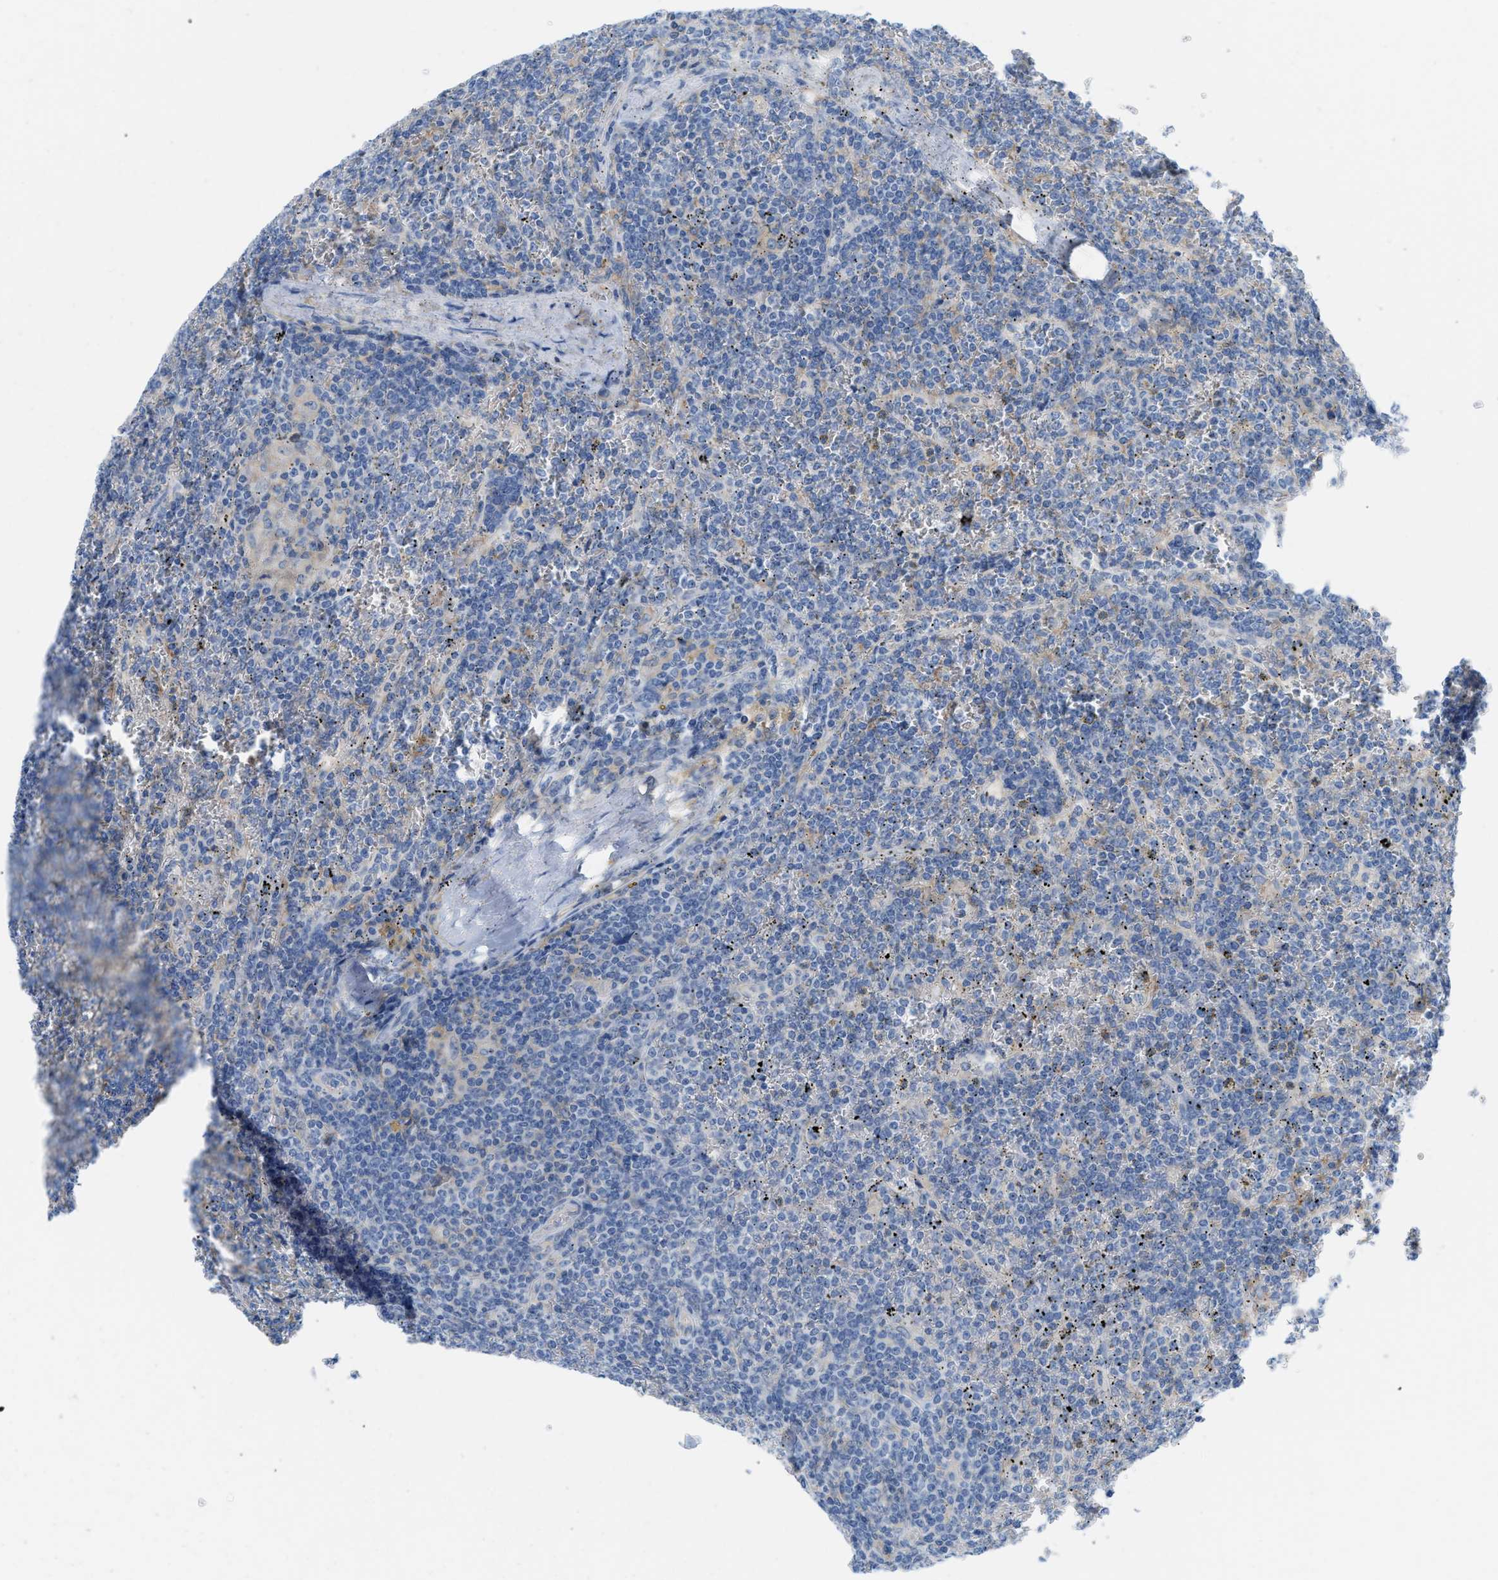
{"staining": {"intensity": "negative", "quantity": "none", "location": "none"}, "tissue": "lymphoma", "cell_type": "Tumor cells", "image_type": "cancer", "snomed": [{"axis": "morphology", "description": "Malignant lymphoma, non-Hodgkin's type, Low grade"}, {"axis": "topography", "description": "Spleen"}], "caption": "DAB immunohistochemical staining of lymphoma shows no significant positivity in tumor cells. The staining is performed using DAB brown chromogen with nuclei counter-stained in using hematoxylin.", "gene": "SLC3A2", "patient": {"sex": "female", "age": 19}}